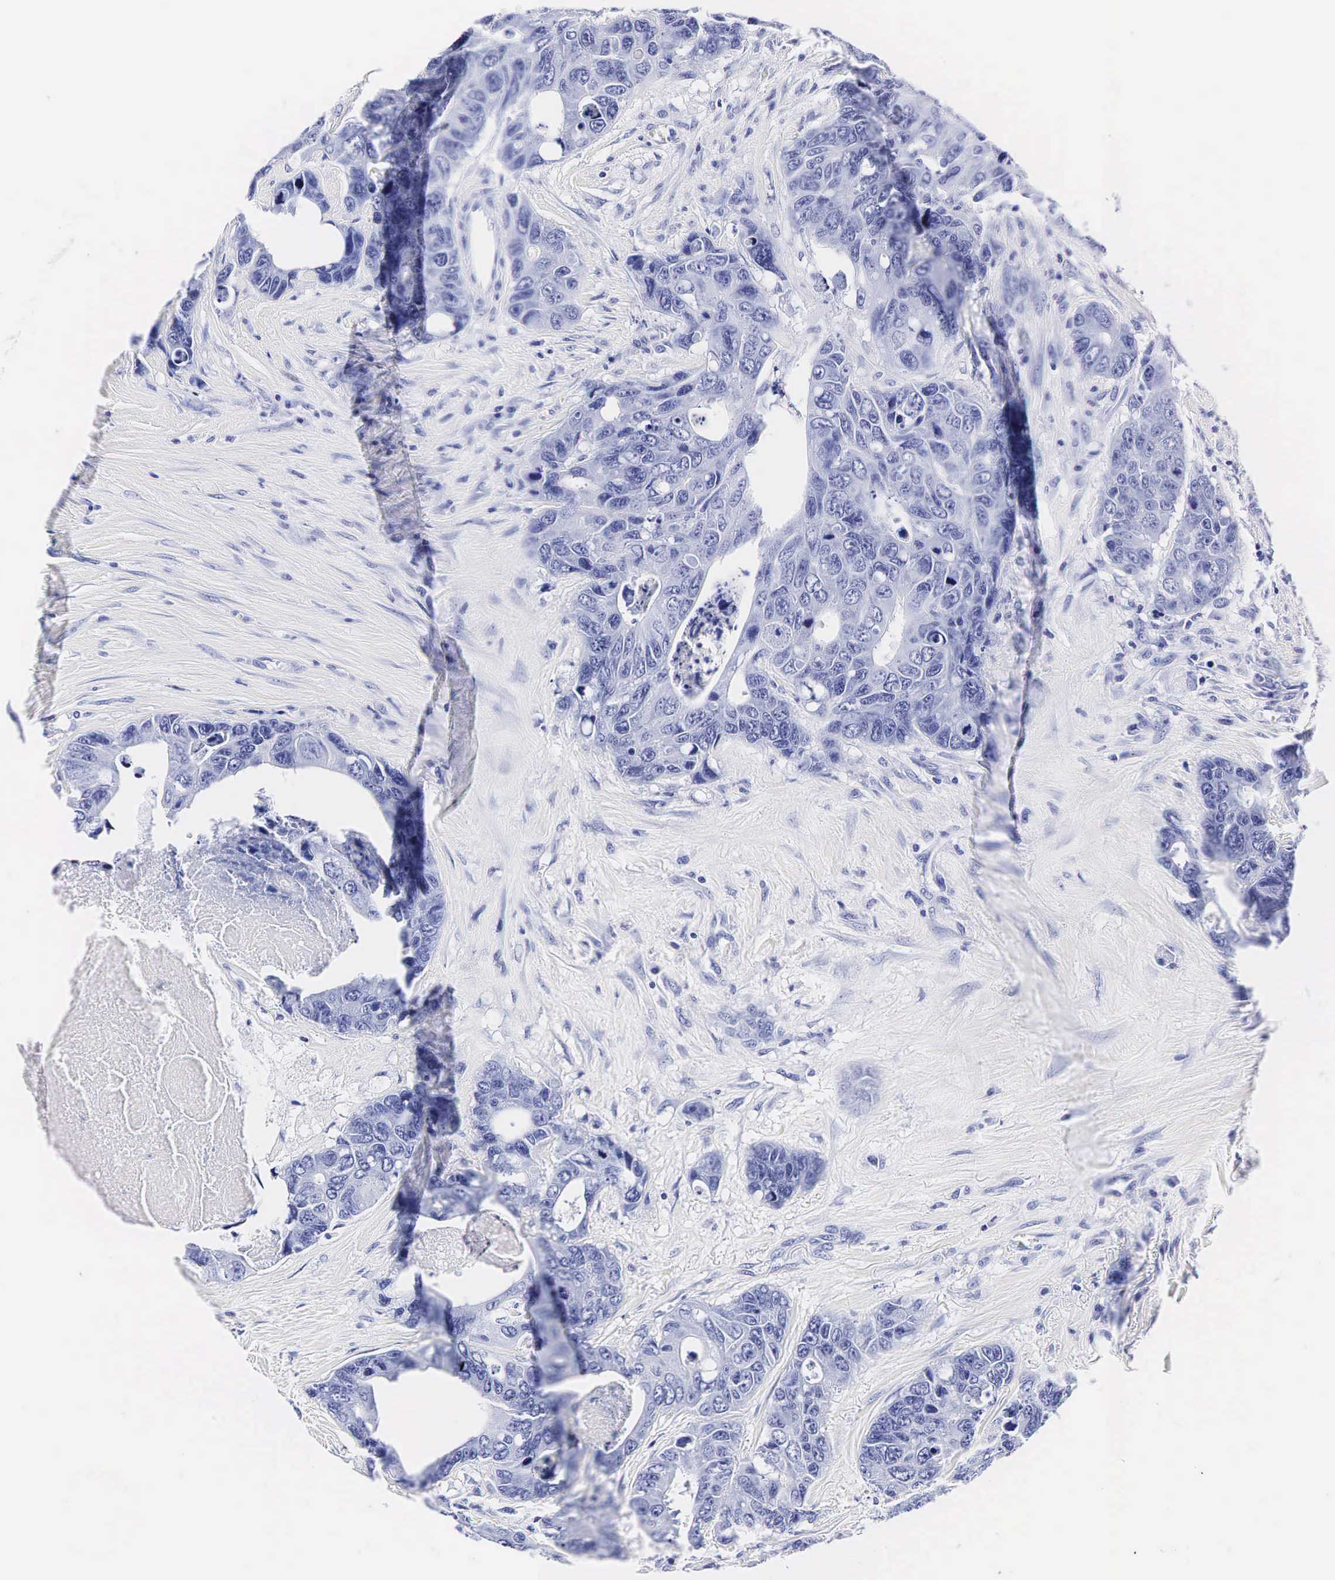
{"staining": {"intensity": "negative", "quantity": "none", "location": "none"}, "tissue": "colorectal cancer", "cell_type": "Tumor cells", "image_type": "cancer", "snomed": [{"axis": "morphology", "description": "Adenocarcinoma, NOS"}, {"axis": "topography", "description": "Colon"}], "caption": "IHC image of human adenocarcinoma (colorectal) stained for a protein (brown), which displays no expression in tumor cells.", "gene": "KLK3", "patient": {"sex": "female", "age": 86}}